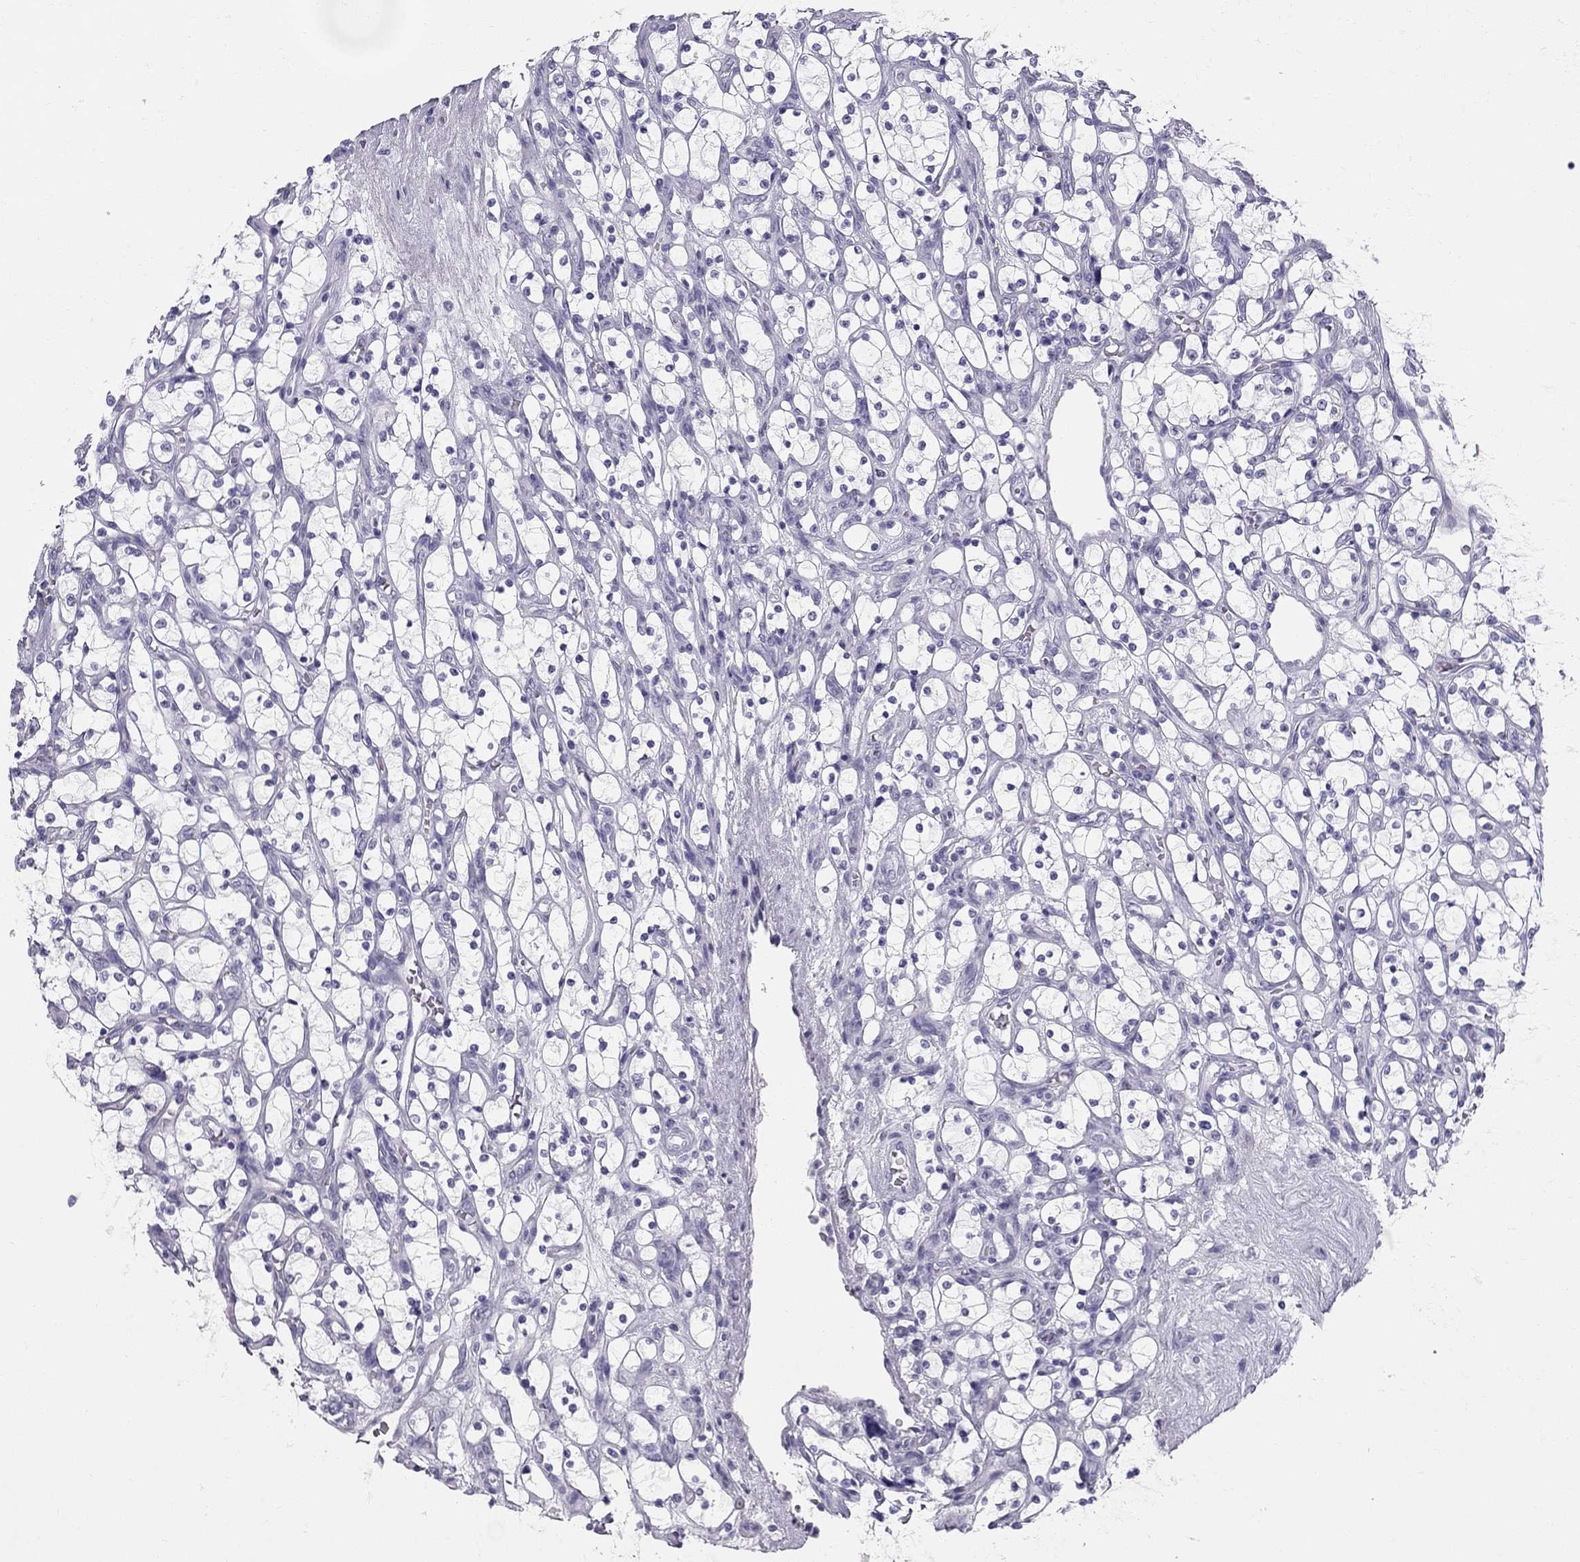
{"staining": {"intensity": "negative", "quantity": "none", "location": "none"}, "tissue": "renal cancer", "cell_type": "Tumor cells", "image_type": "cancer", "snomed": [{"axis": "morphology", "description": "Adenocarcinoma, NOS"}, {"axis": "topography", "description": "Kidney"}], "caption": "High magnification brightfield microscopy of renal cancer (adenocarcinoma) stained with DAB (3,3'-diaminobenzidine) (brown) and counterstained with hematoxylin (blue): tumor cells show no significant positivity. (IHC, brightfield microscopy, high magnification).", "gene": "TRPM3", "patient": {"sex": "female", "age": 69}}